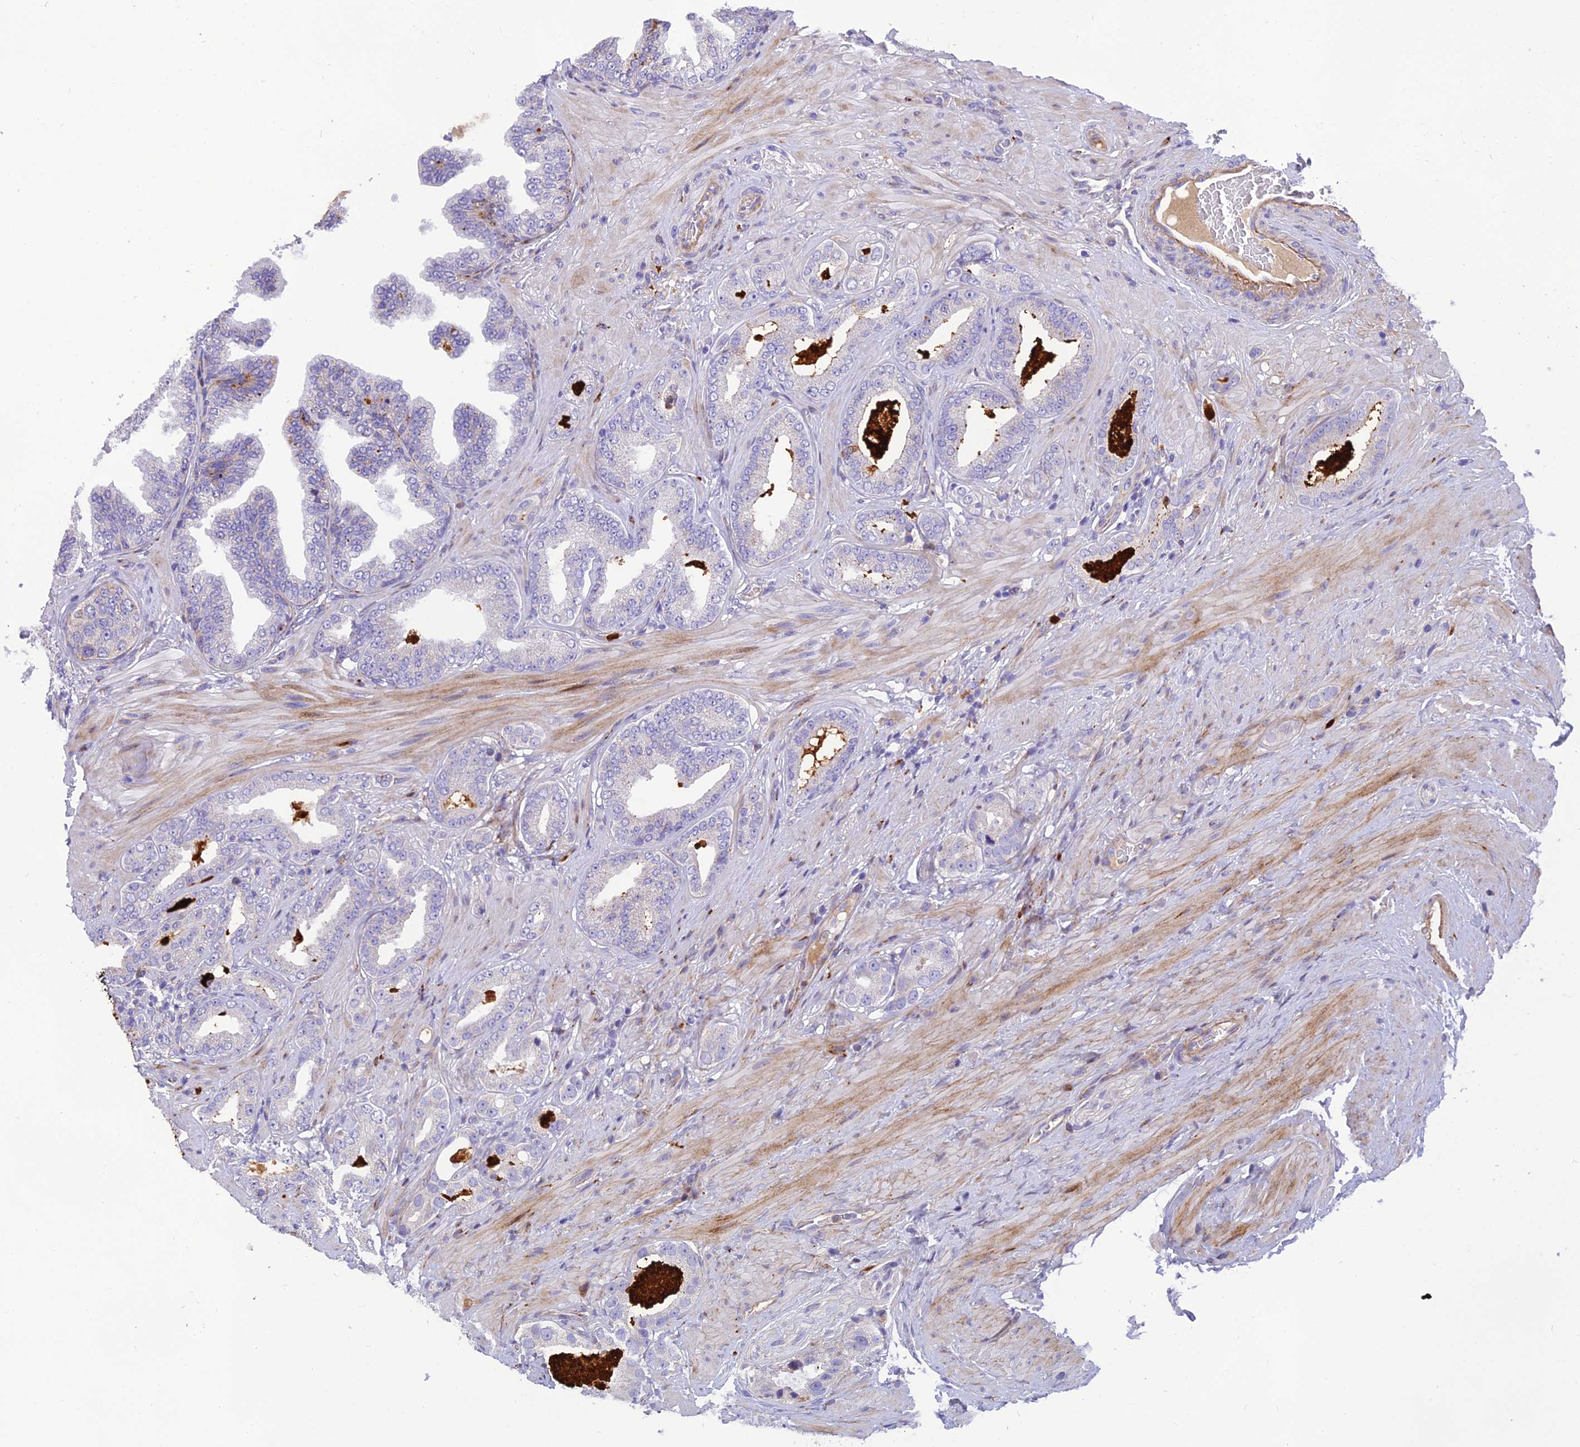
{"staining": {"intensity": "negative", "quantity": "none", "location": "none"}, "tissue": "prostate cancer", "cell_type": "Tumor cells", "image_type": "cancer", "snomed": [{"axis": "morphology", "description": "Adenocarcinoma, Low grade"}, {"axis": "topography", "description": "Prostate"}], "caption": "This is a photomicrograph of immunohistochemistry staining of adenocarcinoma (low-grade) (prostate), which shows no positivity in tumor cells.", "gene": "CPSF4L", "patient": {"sex": "male", "age": 63}}